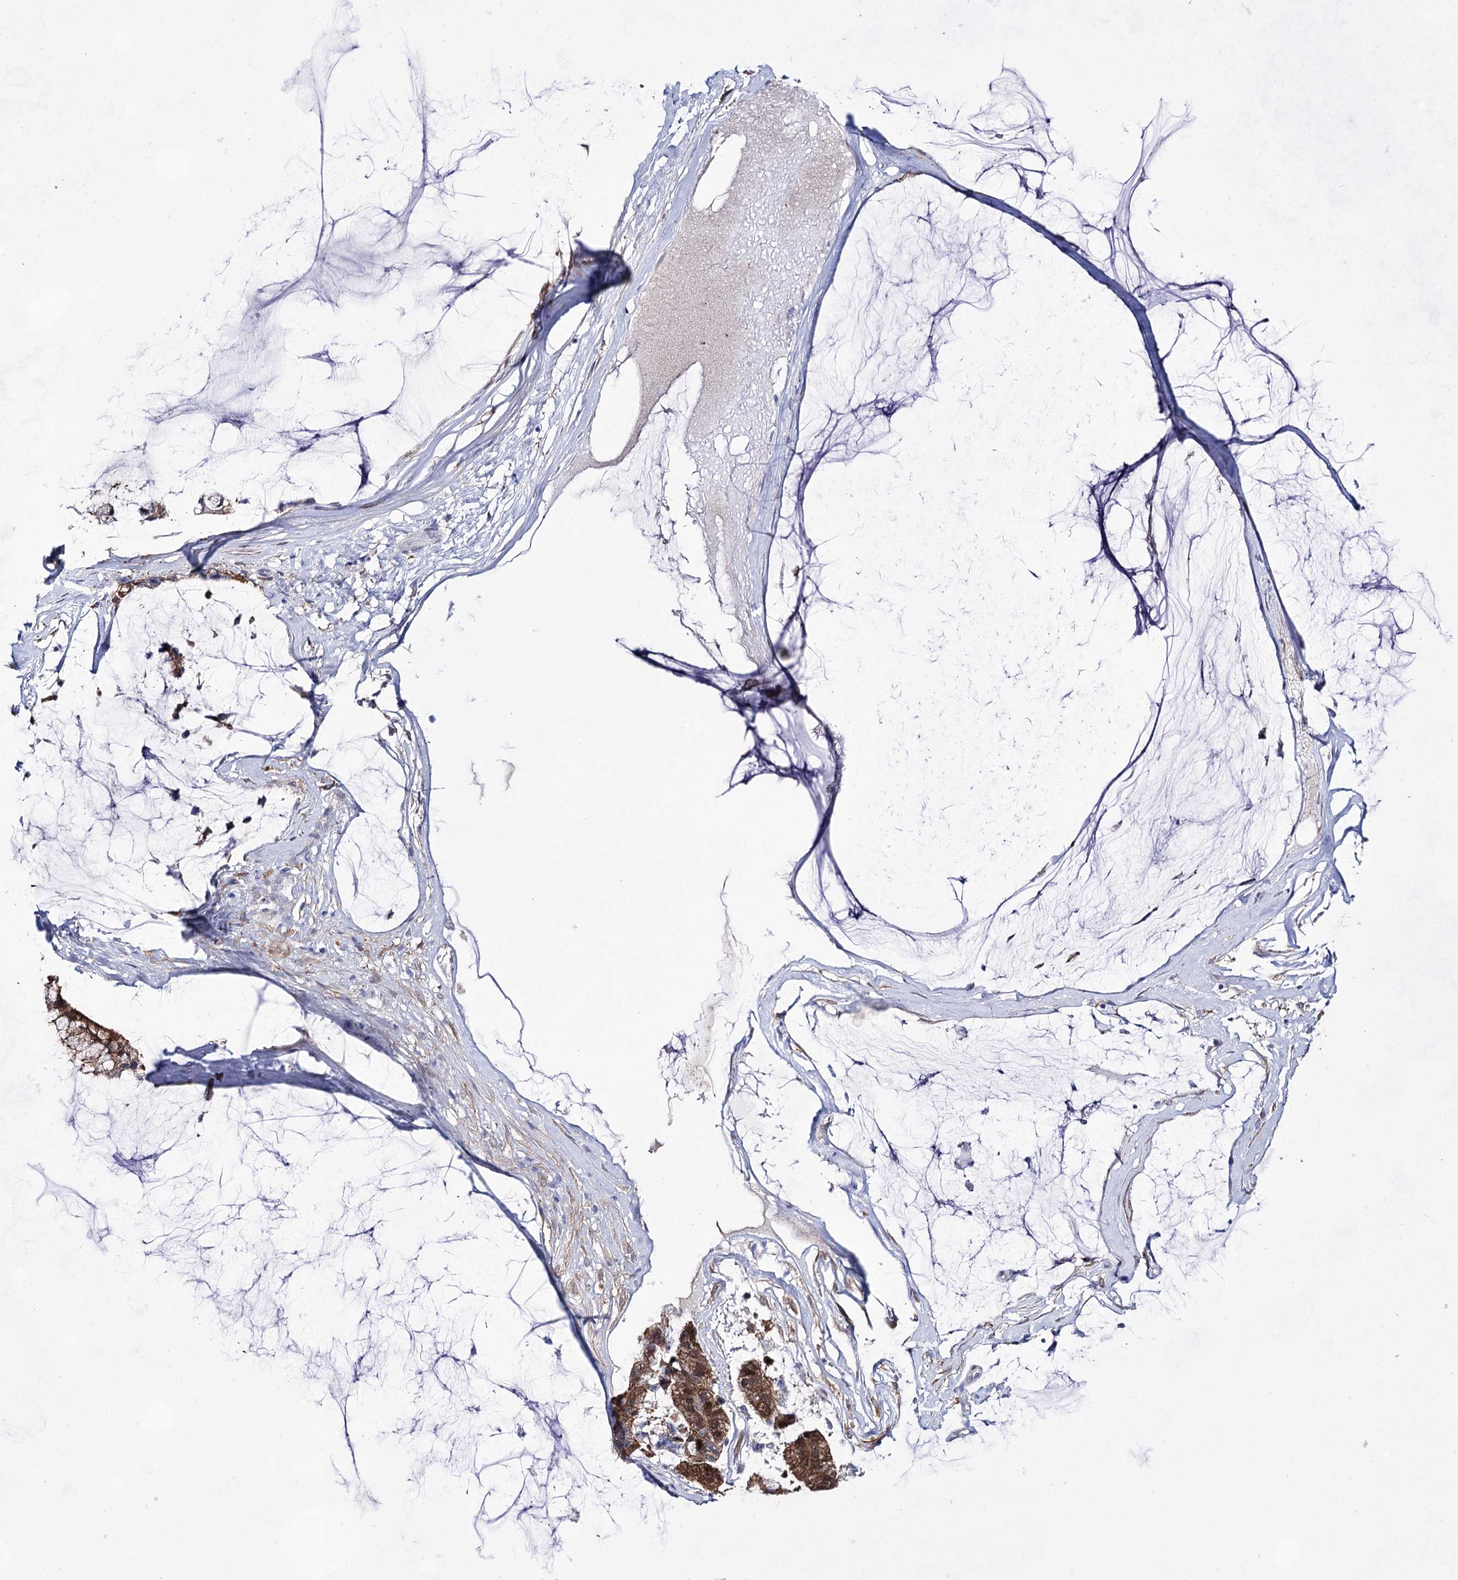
{"staining": {"intensity": "strong", "quantity": ">75%", "location": "cytoplasmic/membranous"}, "tissue": "ovarian cancer", "cell_type": "Tumor cells", "image_type": "cancer", "snomed": [{"axis": "morphology", "description": "Cystadenocarcinoma, mucinous, NOS"}, {"axis": "topography", "description": "Ovary"}], "caption": "This image reveals IHC staining of mucinous cystadenocarcinoma (ovarian), with high strong cytoplasmic/membranous staining in approximately >75% of tumor cells.", "gene": "UGDH", "patient": {"sex": "female", "age": 39}}